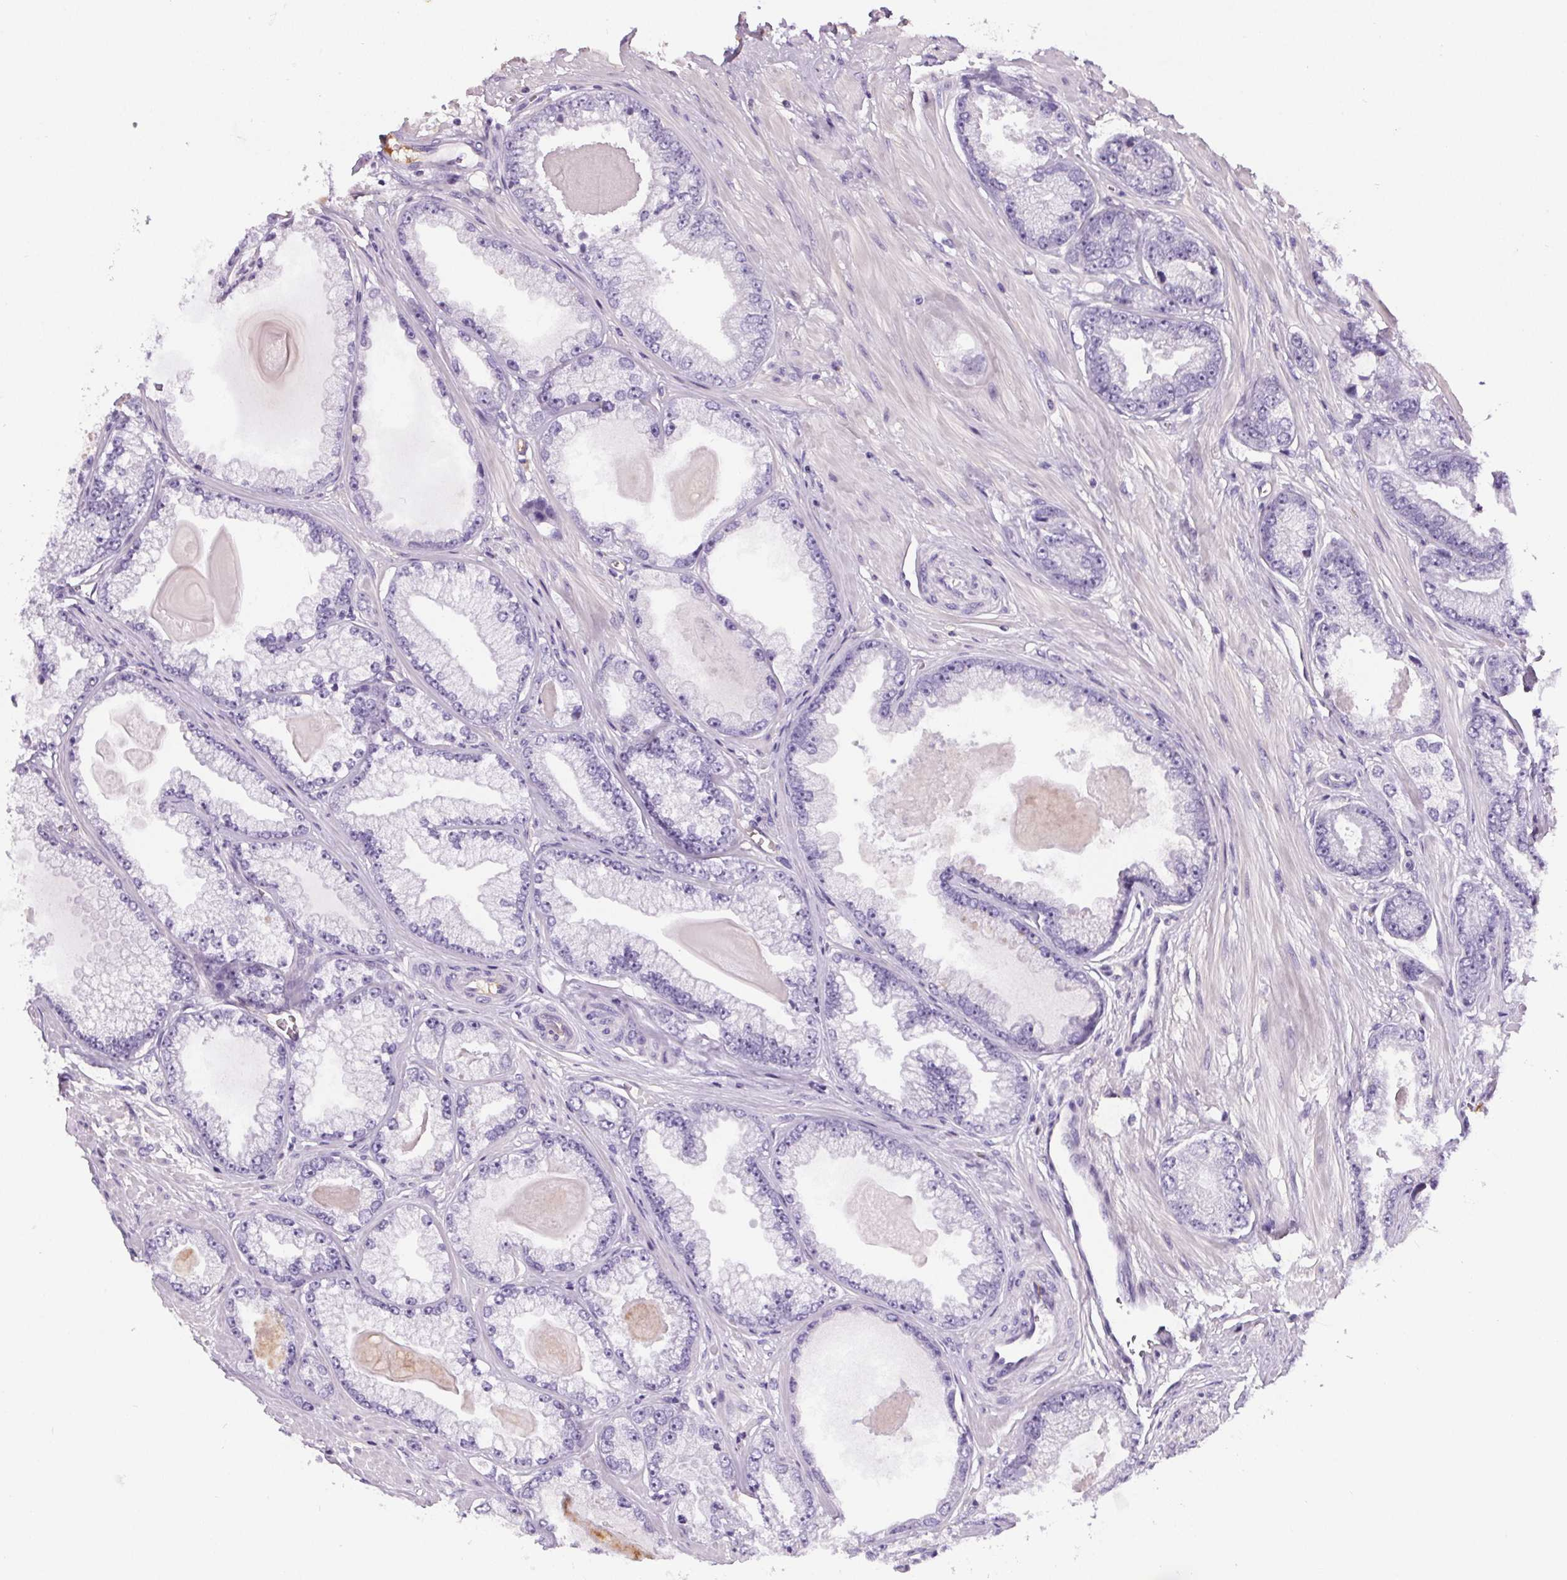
{"staining": {"intensity": "negative", "quantity": "none", "location": "none"}, "tissue": "prostate cancer", "cell_type": "Tumor cells", "image_type": "cancer", "snomed": [{"axis": "morphology", "description": "Adenocarcinoma, Low grade"}, {"axis": "topography", "description": "Prostate"}], "caption": "IHC histopathology image of neoplastic tissue: human prostate adenocarcinoma (low-grade) stained with DAB (3,3'-diaminobenzidine) exhibits no significant protein staining in tumor cells.", "gene": "CD5L", "patient": {"sex": "male", "age": 64}}